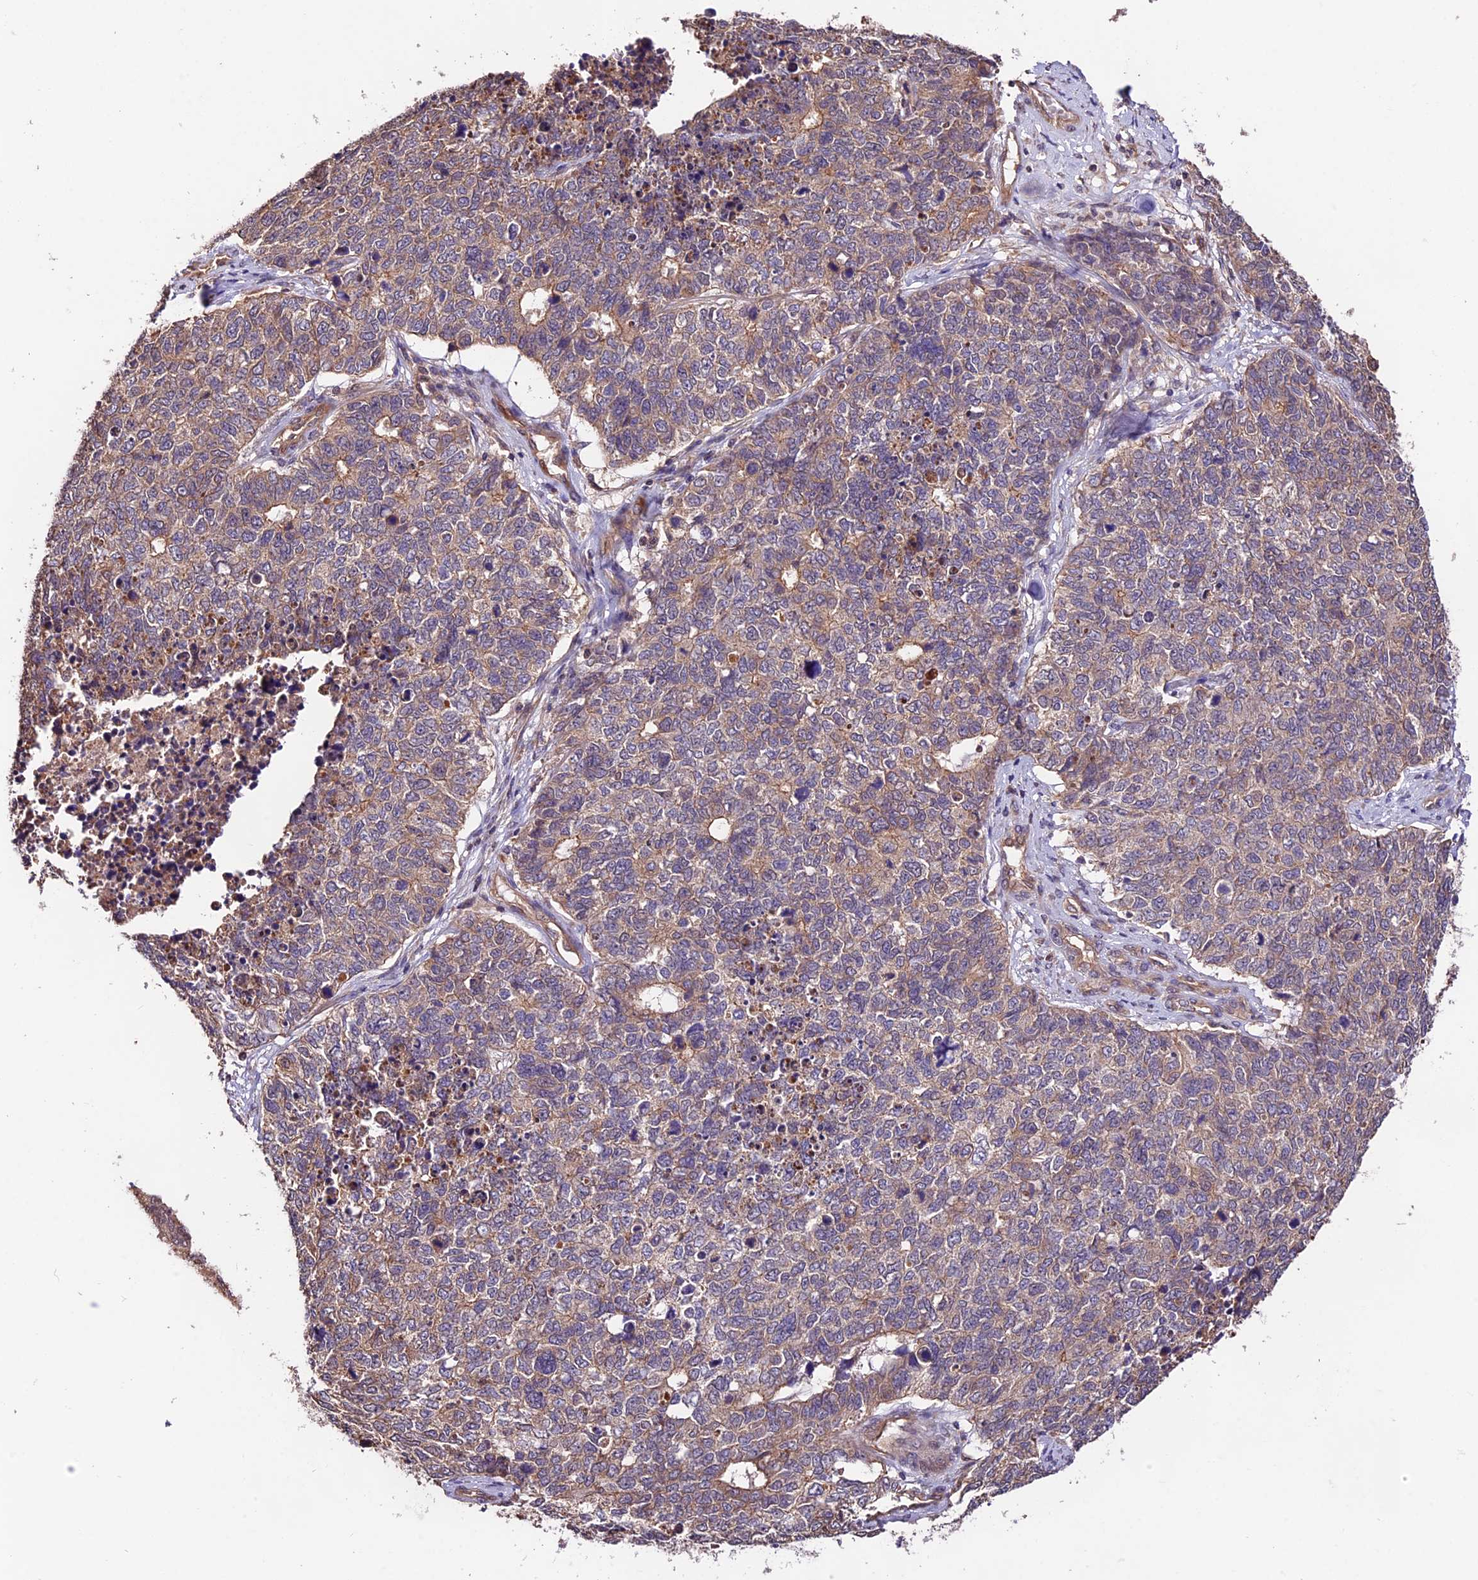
{"staining": {"intensity": "weak", "quantity": ">75%", "location": "cytoplasmic/membranous"}, "tissue": "cervical cancer", "cell_type": "Tumor cells", "image_type": "cancer", "snomed": [{"axis": "morphology", "description": "Squamous cell carcinoma, NOS"}, {"axis": "topography", "description": "Cervix"}], "caption": "High-magnification brightfield microscopy of cervical squamous cell carcinoma stained with DAB (3,3'-diaminobenzidine) (brown) and counterstained with hematoxylin (blue). tumor cells exhibit weak cytoplasmic/membranous expression is present in approximately>75% of cells.", "gene": "CES3", "patient": {"sex": "female", "age": 63}}